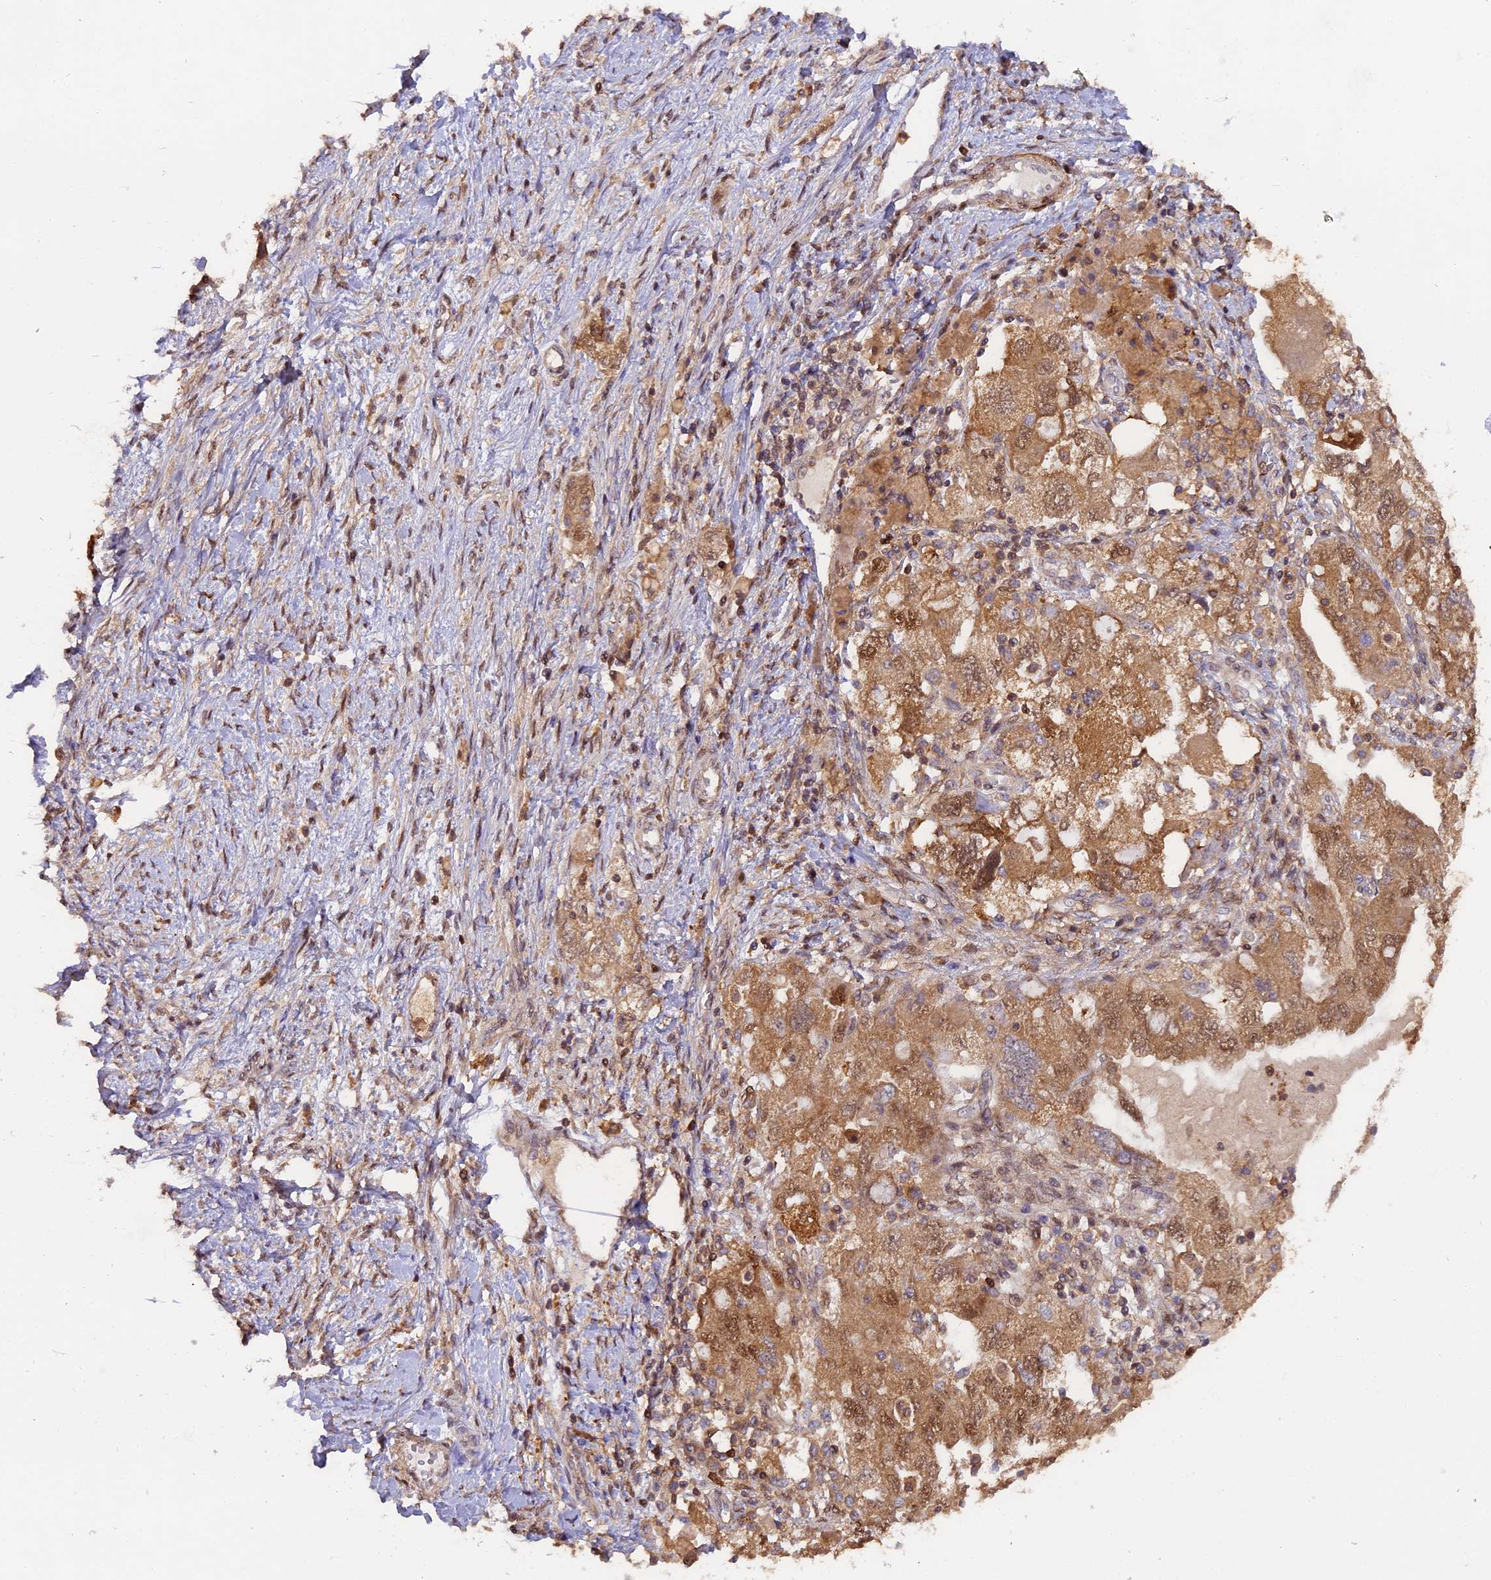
{"staining": {"intensity": "moderate", "quantity": ">75%", "location": "cytoplasmic/membranous,nuclear"}, "tissue": "ovarian cancer", "cell_type": "Tumor cells", "image_type": "cancer", "snomed": [{"axis": "morphology", "description": "Carcinoma, NOS"}, {"axis": "morphology", "description": "Cystadenocarcinoma, serous, NOS"}, {"axis": "topography", "description": "Ovary"}], "caption": "Immunohistochemical staining of carcinoma (ovarian) demonstrates medium levels of moderate cytoplasmic/membranous and nuclear protein staining in approximately >75% of tumor cells.", "gene": "FAM118B", "patient": {"sex": "female", "age": 69}}